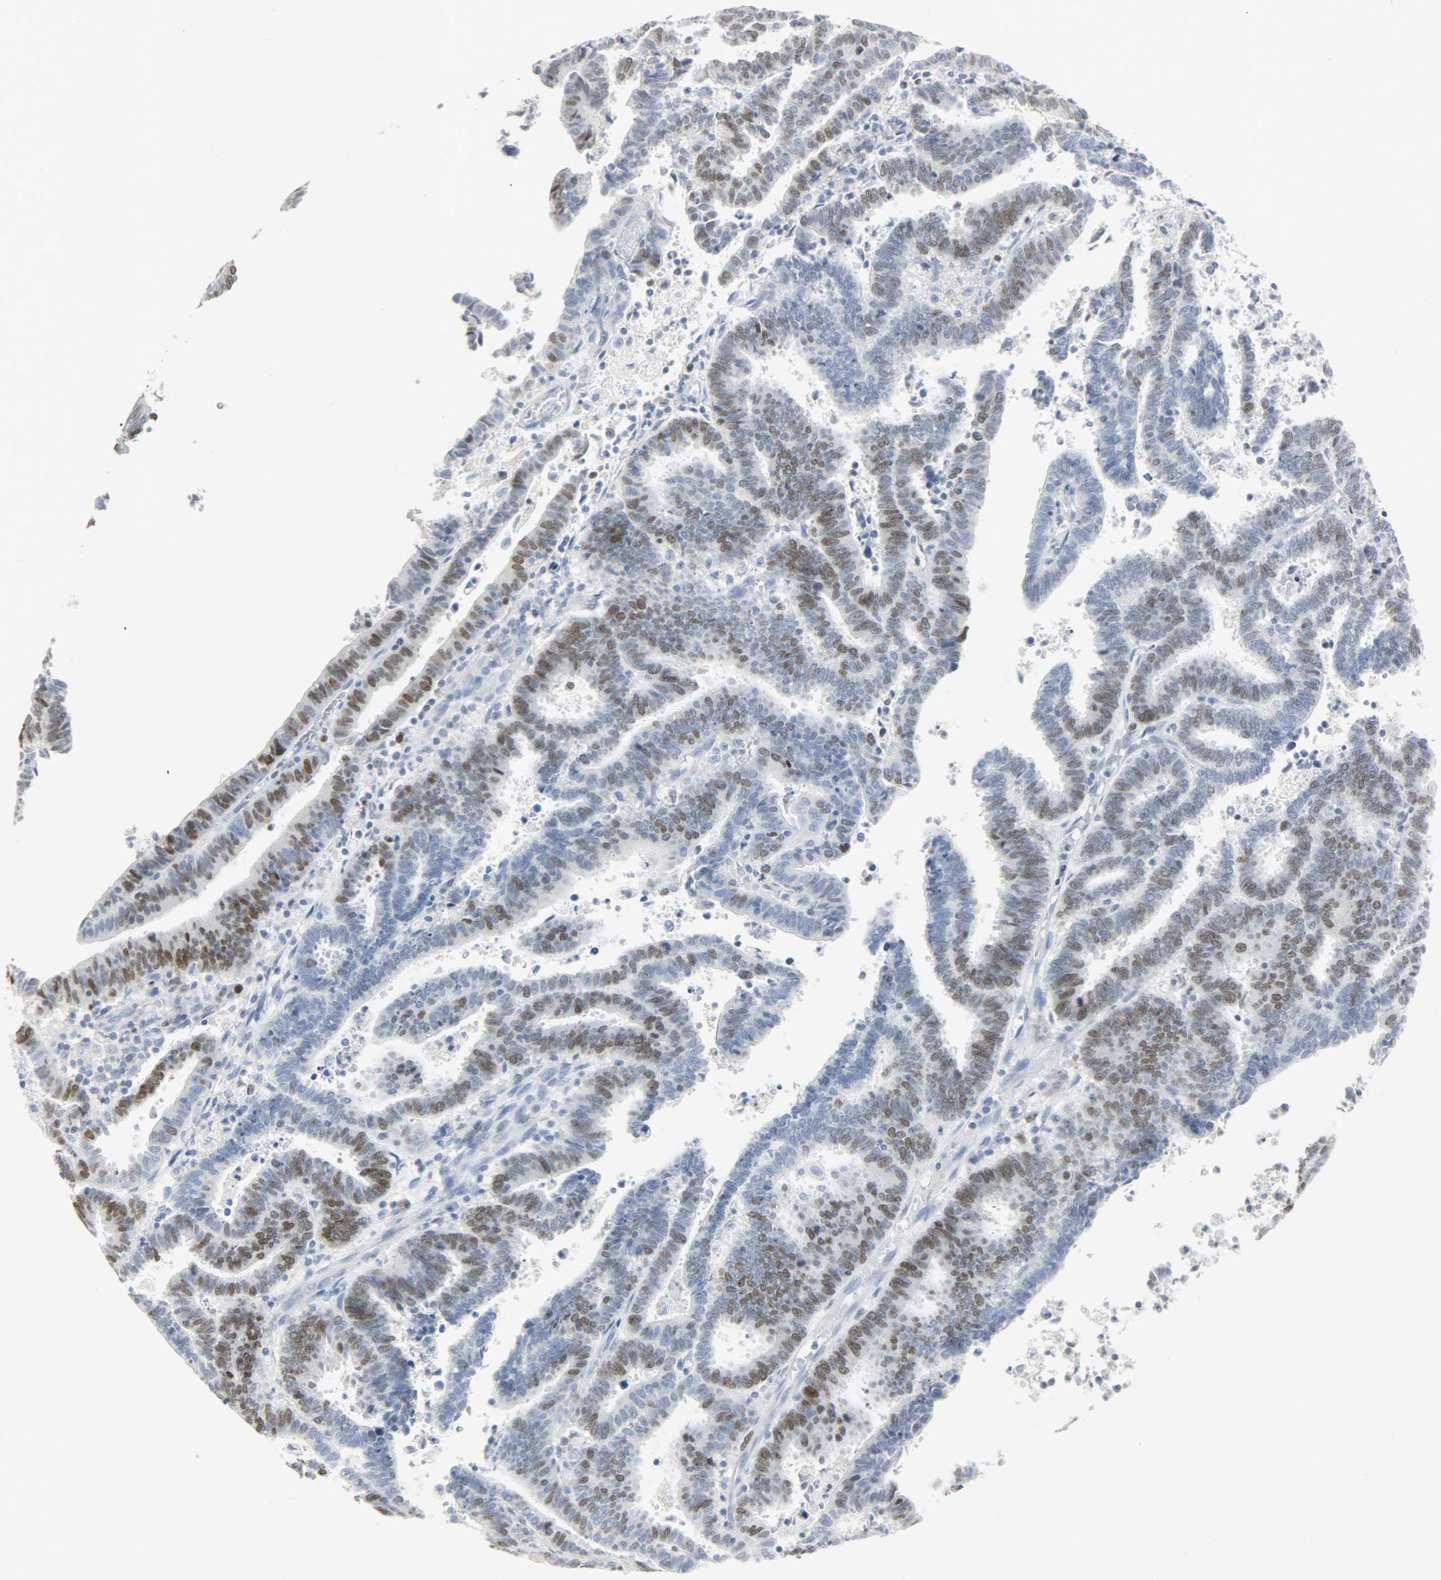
{"staining": {"intensity": "moderate", "quantity": "25%-75%", "location": "nuclear"}, "tissue": "endometrial cancer", "cell_type": "Tumor cells", "image_type": "cancer", "snomed": [{"axis": "morphology", "description": "Adenocarcinoma, NOS"}, {"axis": "topography", "description": "Uterus"}], "caption": "This is an image of IHC staining of adenocarcinoma (endometrial), which shows moderate positivity in the nuclear of tumor cells.", "gene": "HELLS", "patient": {"sex": "female", "age": 83}}